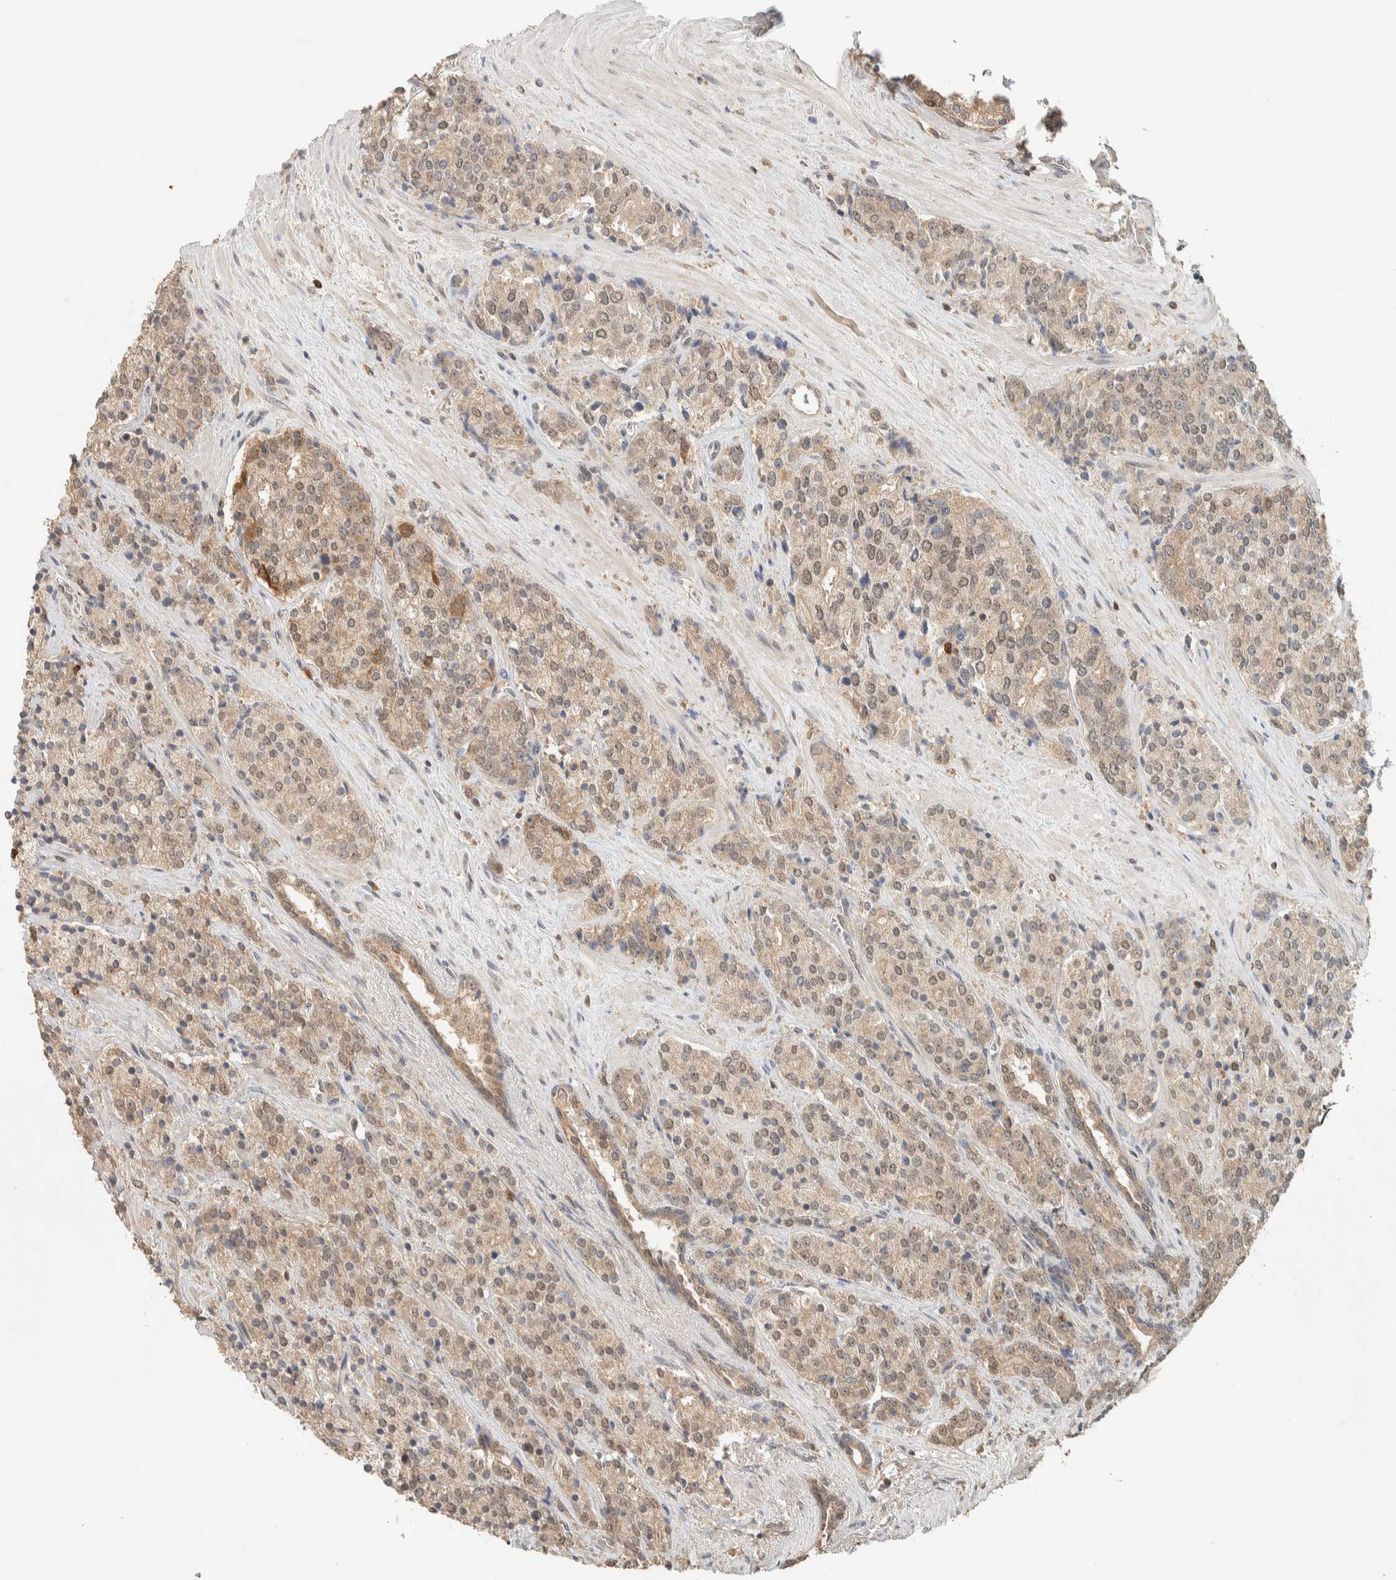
{"staining": {"intensity": "weak", "quantity": ">75%", "location": "cytoplasmic/membranous,nuclear"}, "tissue": "prostate cancer", "cell_type": "Tumor cells", "image_type": "cancer", "snomed": [{"axis": "morphology", "description": "Adenocarcinoma, High grade"}, {"axis": "topography", "description": "Prostate"}], "caption": "Weak cytoplasmic/membranous and nuclear positivity is identified in approximately >75% of tumor cells in prostate high-grade adenocarcinoma. (DAB (3,3'-diaminobenzidine) = brown stain, brightfield microscopy at high magnification).", "gene": "ZNF567", "patient": {"sex": "male", "age": 71}}